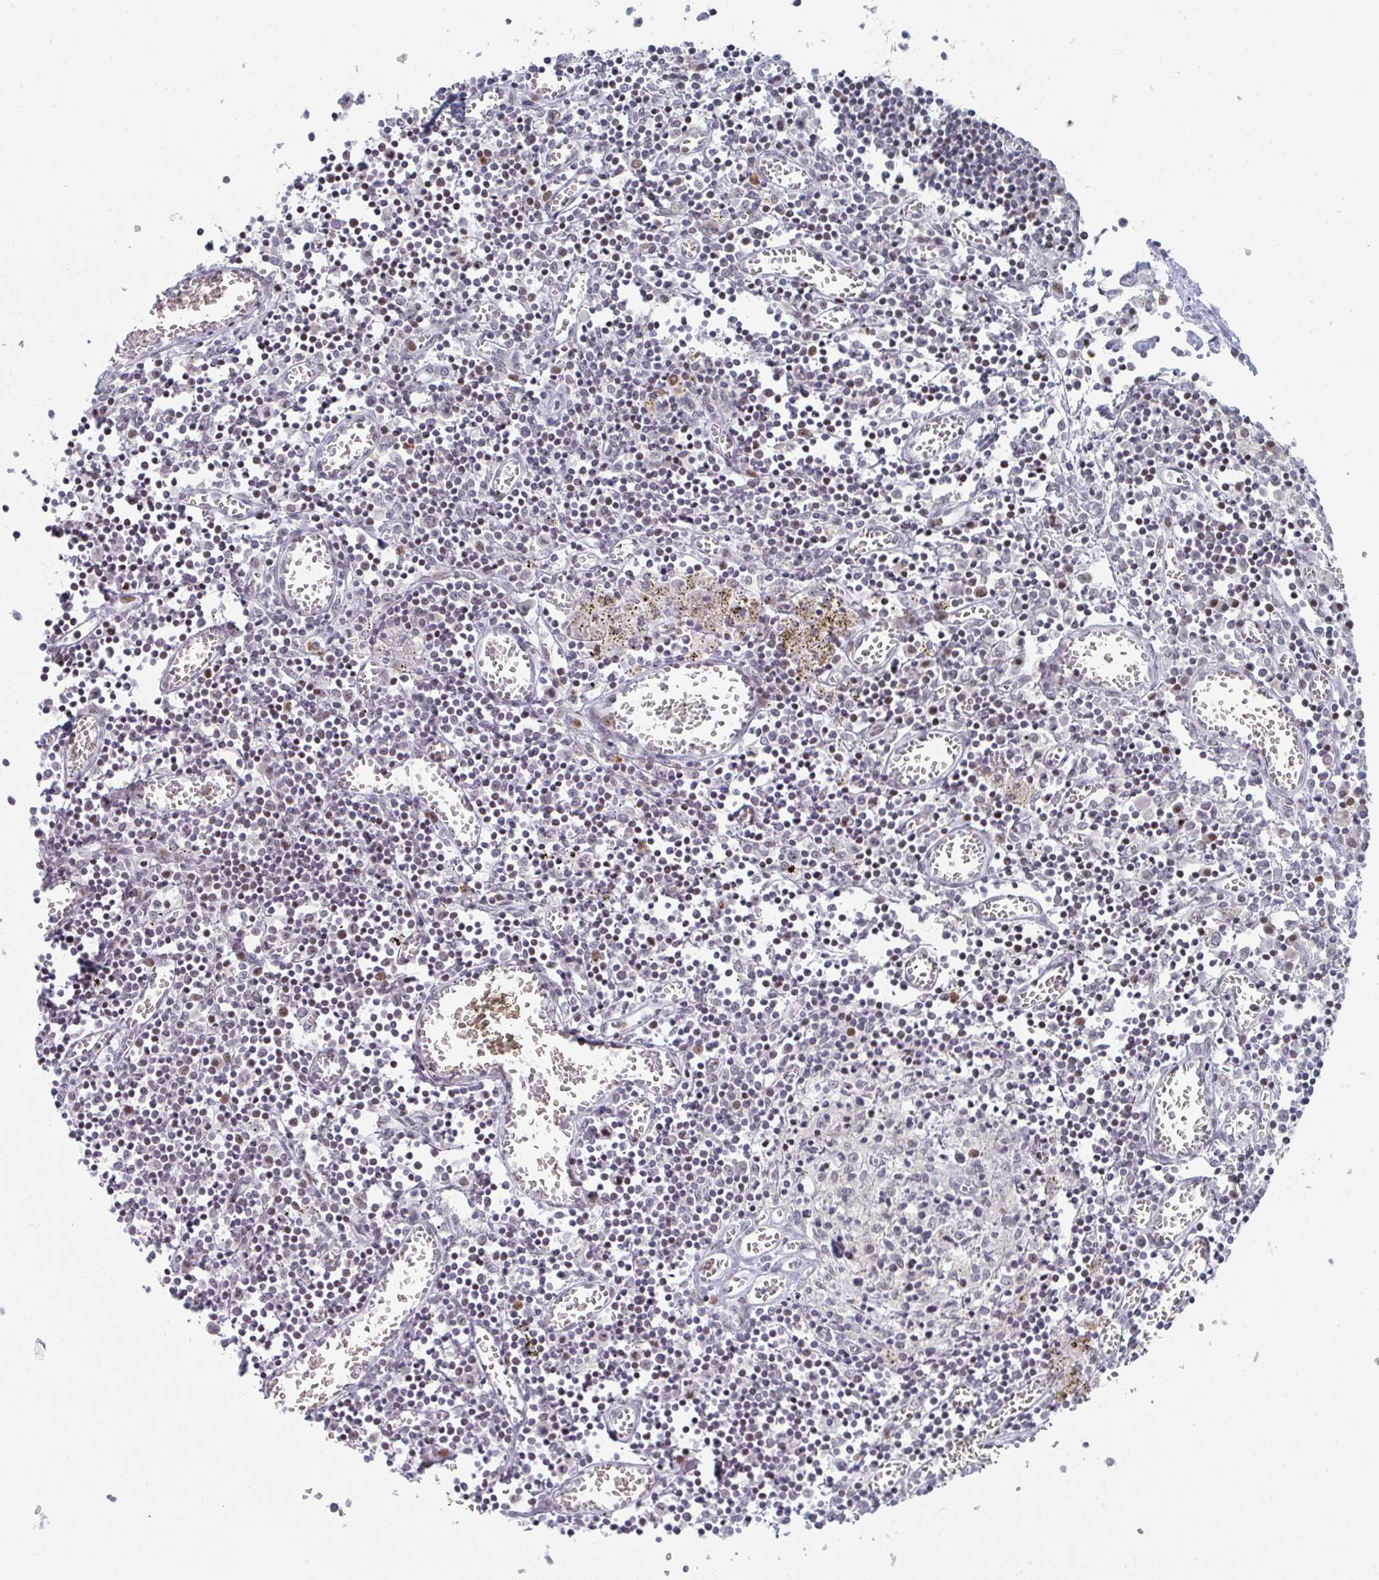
{"staining": {"intensity": "negative", "quantity": "none", "location": "none"}, "tissue": "lymph node", "cell_type": "Germinal center cells", "image_type": "normal", "snomed": [{"axis": "morphology", "description": "Normal tissue, NOS"}, {"axis": "topography", "description": "Lymph node"}], "caption": "Germinal center cells show no significant protein staining in benign lymph node. (Stains: DAB IHC with hematoxylin counter stain, Microscopy: brightfield microscopy at high magnification).", "gene": "LIN54", "patient": {"sex": "male", "age": 66}}